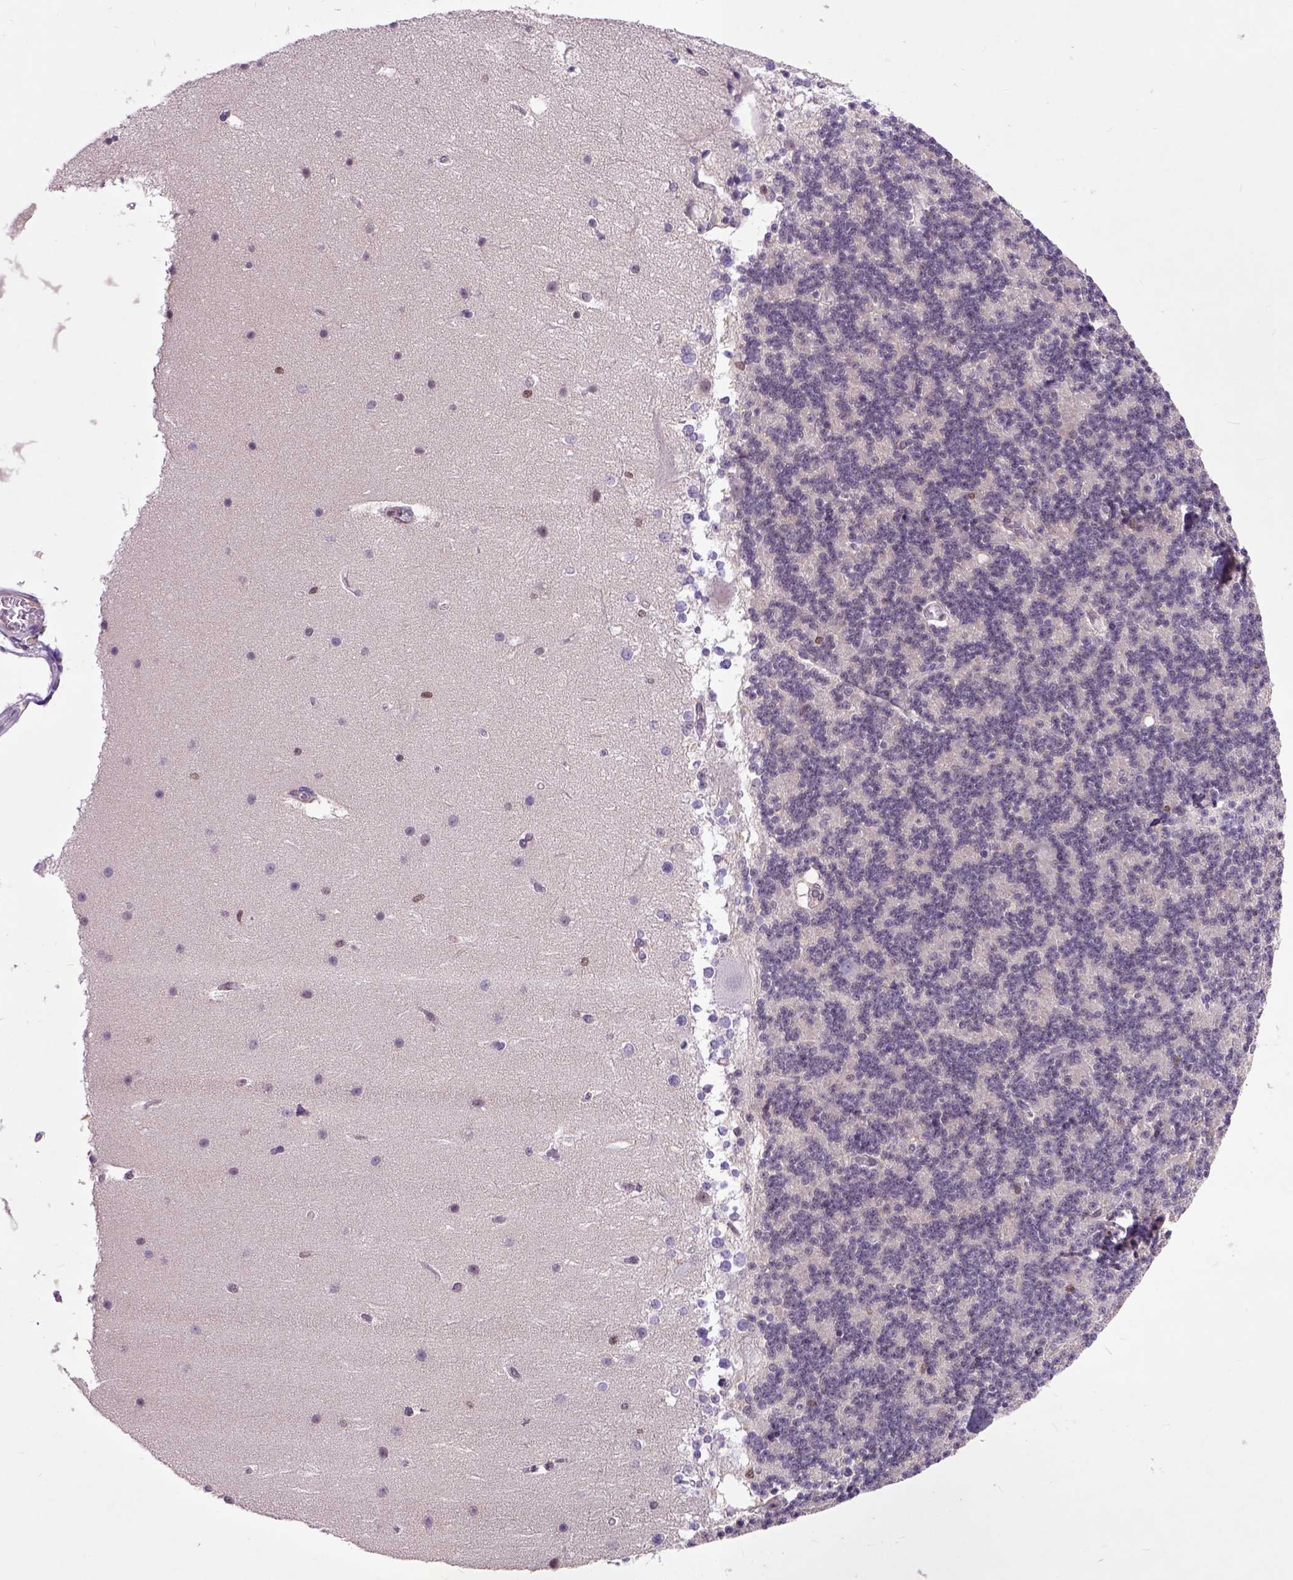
{"staining": {"intensity": "moderate", "quantity": "<25%", "location": "nuclear"}, "tissue": "cerebellum", "cell_type": "Cells in granular layer", "image_type": "normal", "snomed": [{"axis": "morphology", "description": "Normal tissue, NOS"}, {"axis": "topography", "description": "Cerebellum"}], "caption": "DAB immunohistochemical staining of normal human cerebellum reveals moderate nuclear protein expression in about <25% of cells in granular layer. The staining was performed using DAB to visualize the protein expression in brown, while the nuclei were stained in blue with hematoxylin (Magnification: 20x).", "gene": "RCC2", "patient": {"sex": "female", "age": 19}}